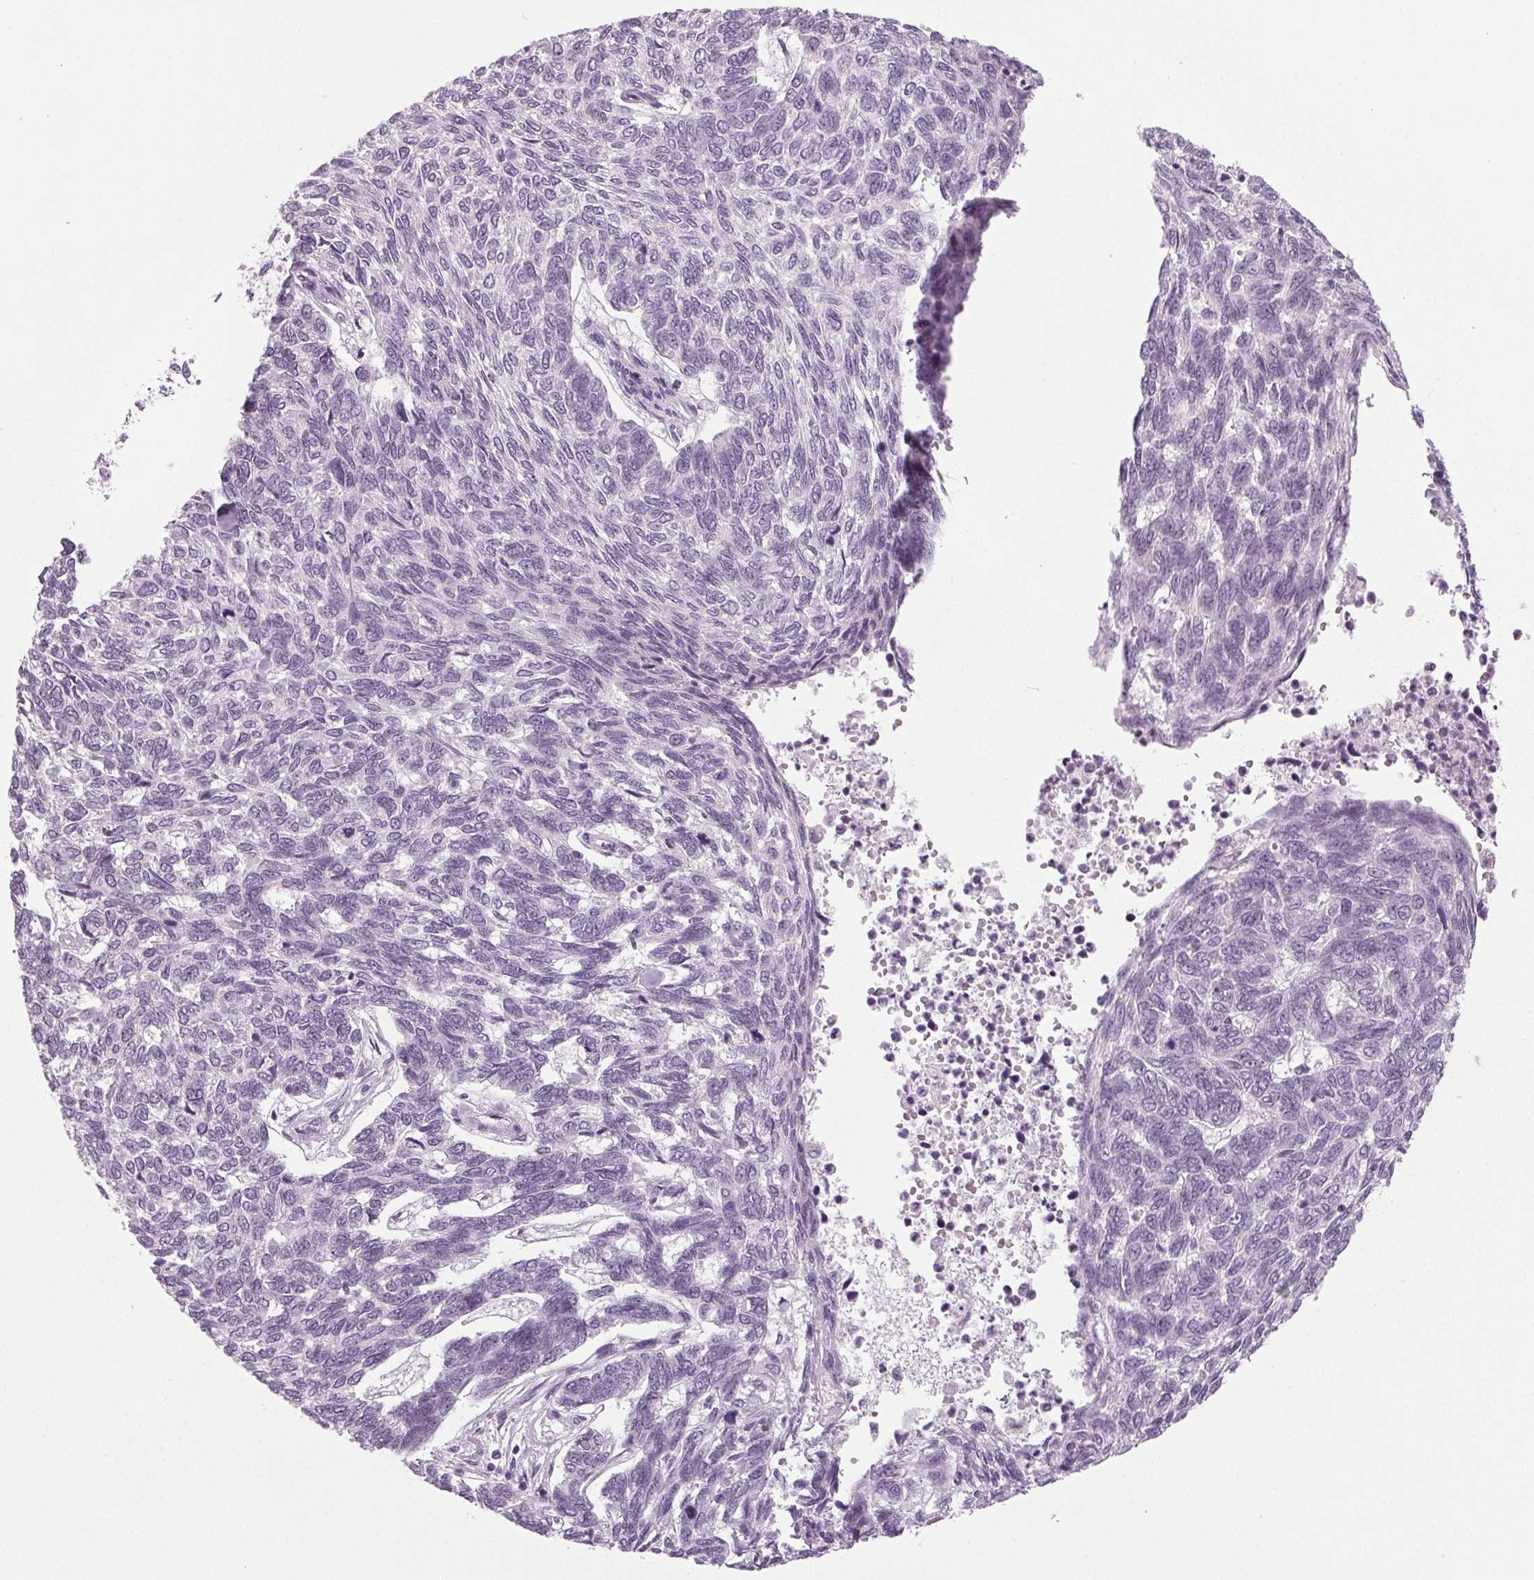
{"staining": {"intensity": "negative", "quantity": "none", "location": "none"}, "tissue": "skin cancer", "cell_type": "Tumor cells", "image_type": "cancer", "snomed": [{"axis": "morphology", "description": "Basal cell carcinoma"}, {"axis": "topography", "description": "Skin"}], "caption": "High power microscopy micrograph of an immunohistochemistry micrograph of basal cell carcinoma (skin), revealing no significant expression in tumor cells.", "gene": "IGF2BP1", "patient": {"sex": "female", "age": 65}}